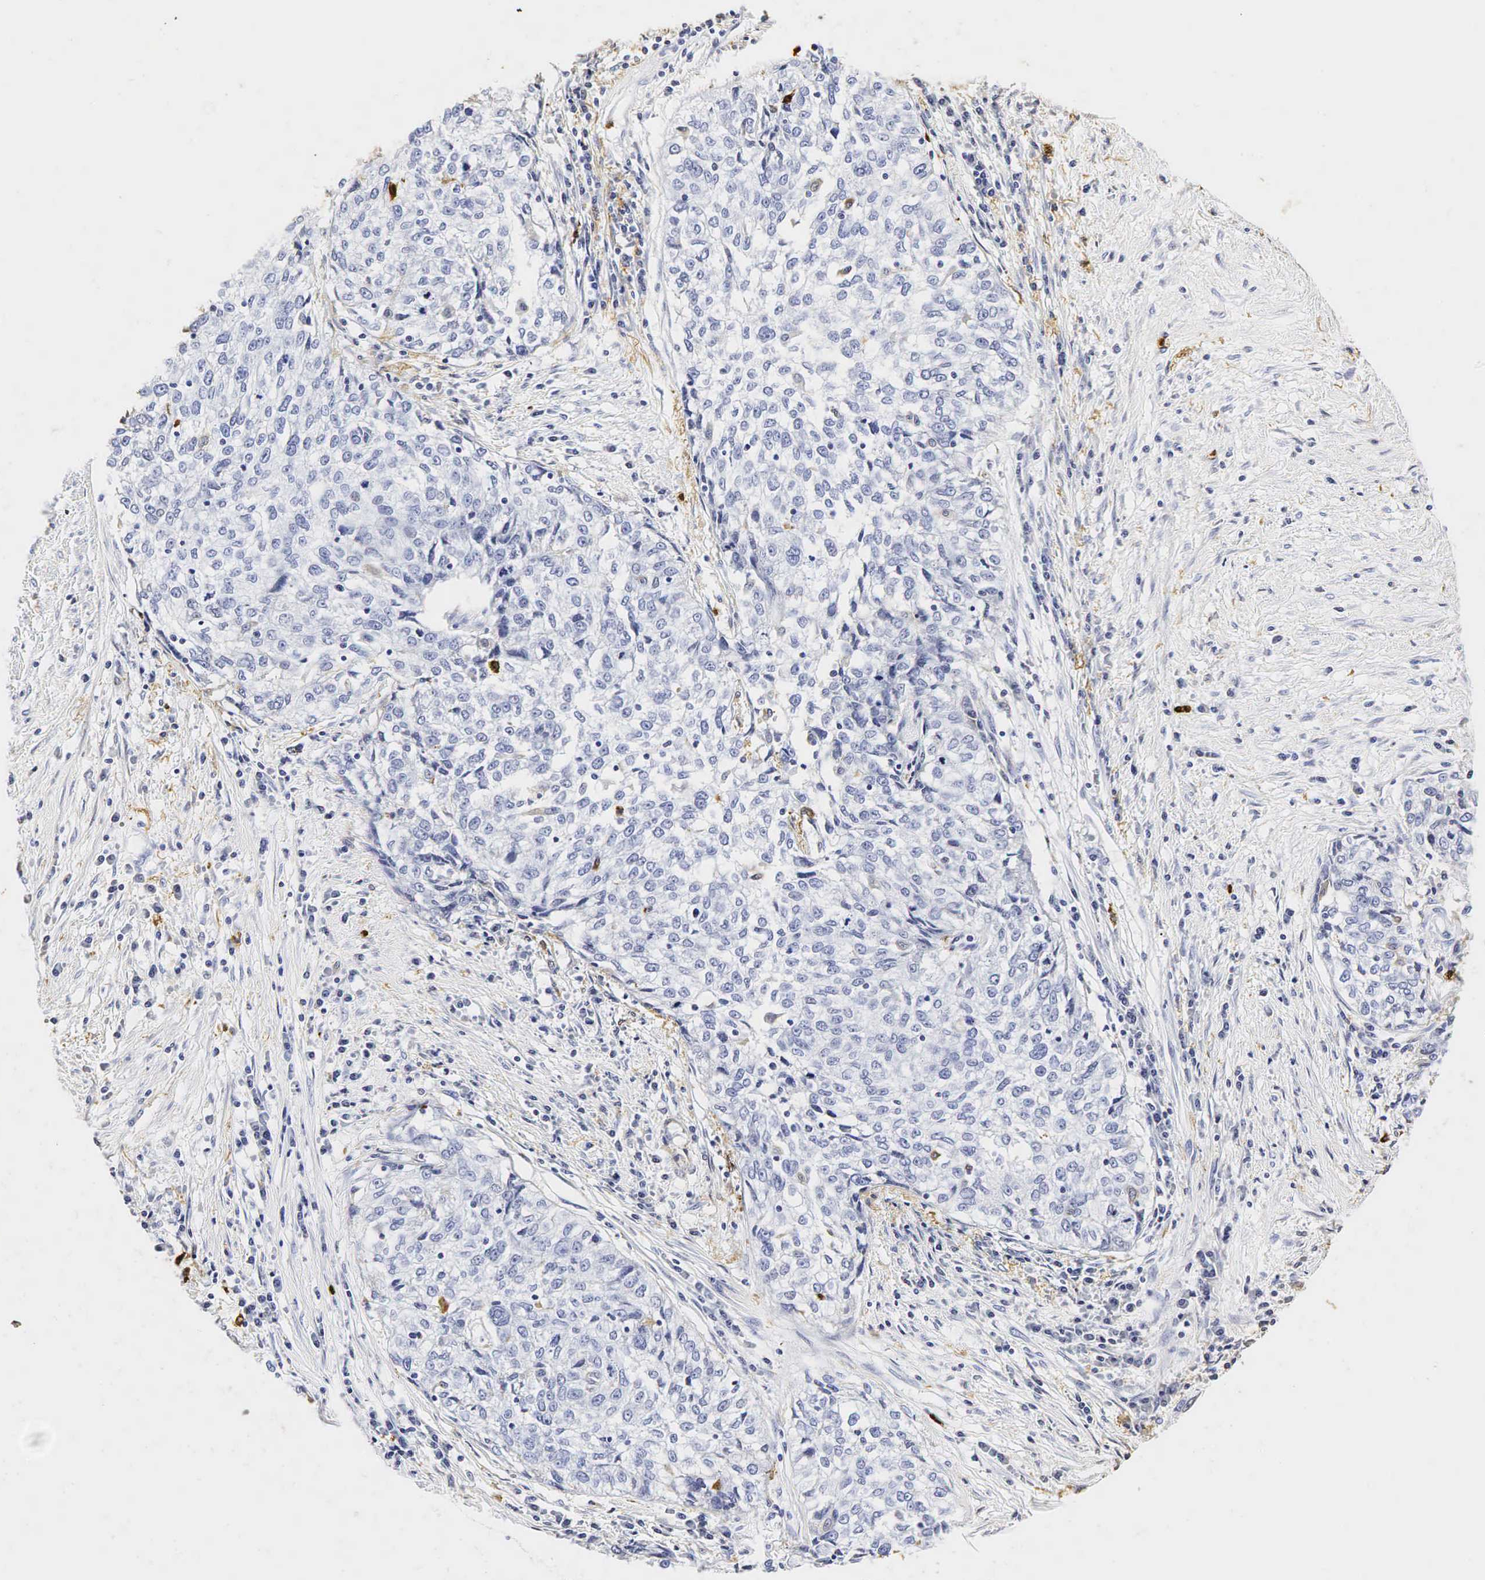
{"staining": {"intensity": "weak", "quantity": "<25%", "location": "cytoplasmic/membranous"}, "tissue": "cervical cancer", "cell_type": "Tumor cells", "image_type": "cancer", "snomed": [{"axis": "morphology", "description": "Squamous cell carcinoma, NOS"}, {"axis": "topography", "description": "Cervix"}], "caption": "Tumor cells show no significant positivity in cervical squamous cell carcinoma.", "gene": "LYZ", "patient": {"sex": "female", "age": 57}}